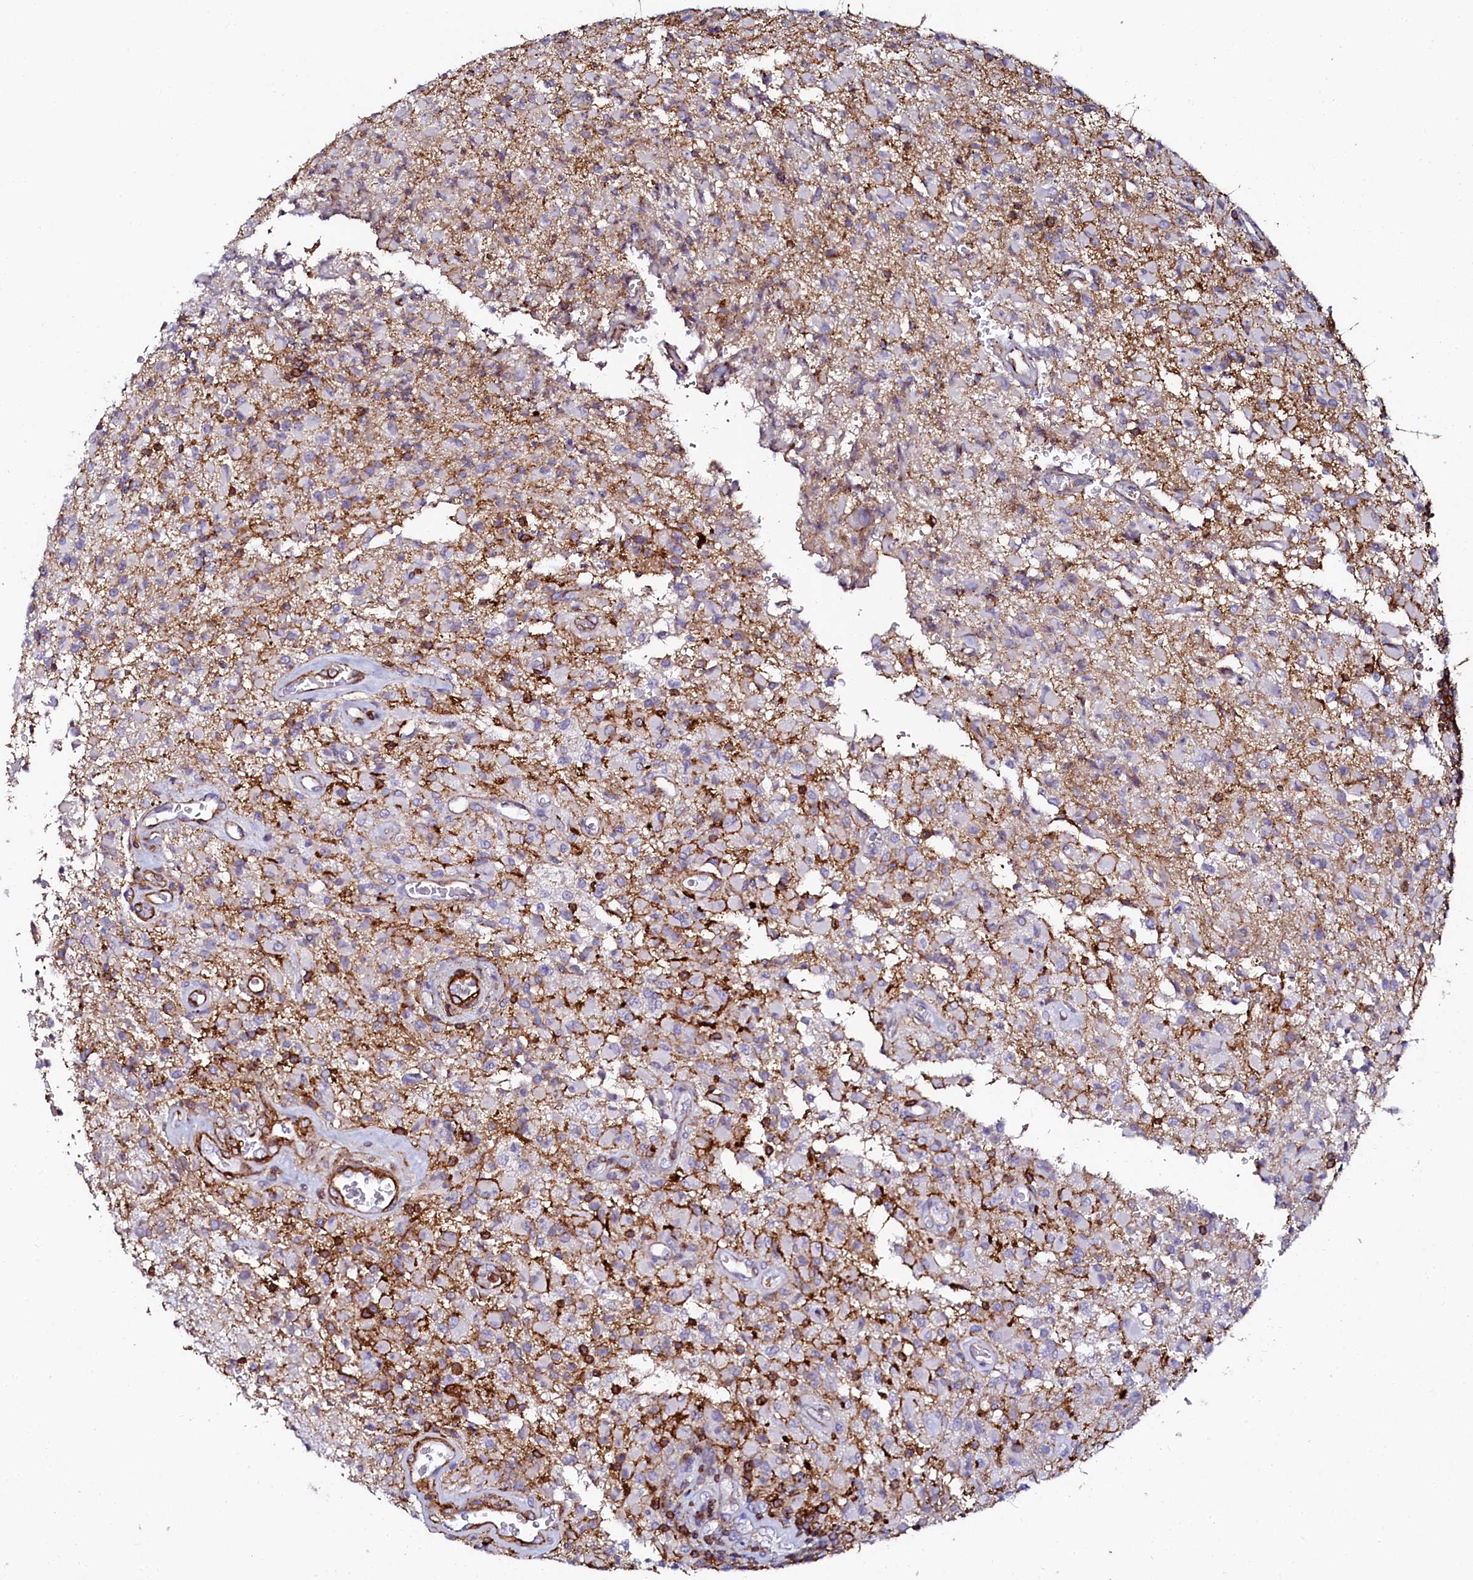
{"staining": {"intensity": "negative", "quantity": "none", "location": "none"}, "tissue": "glioma", "cell_type": "Tumor cells", "image_type": "cancer", "snomed": [{"axis": "morphology", "description": "Glioma, malignant, High grade"}, {"axis": "topography", "description": "Brain"}], "caption": "The immunohistochemistry (IHC) photomicrograph has no significant positivity in tumor cells of high-grade glioma (malignant) tissue.", "gene": "AAAS", "patient": {"sex": "female", "age": 57}}